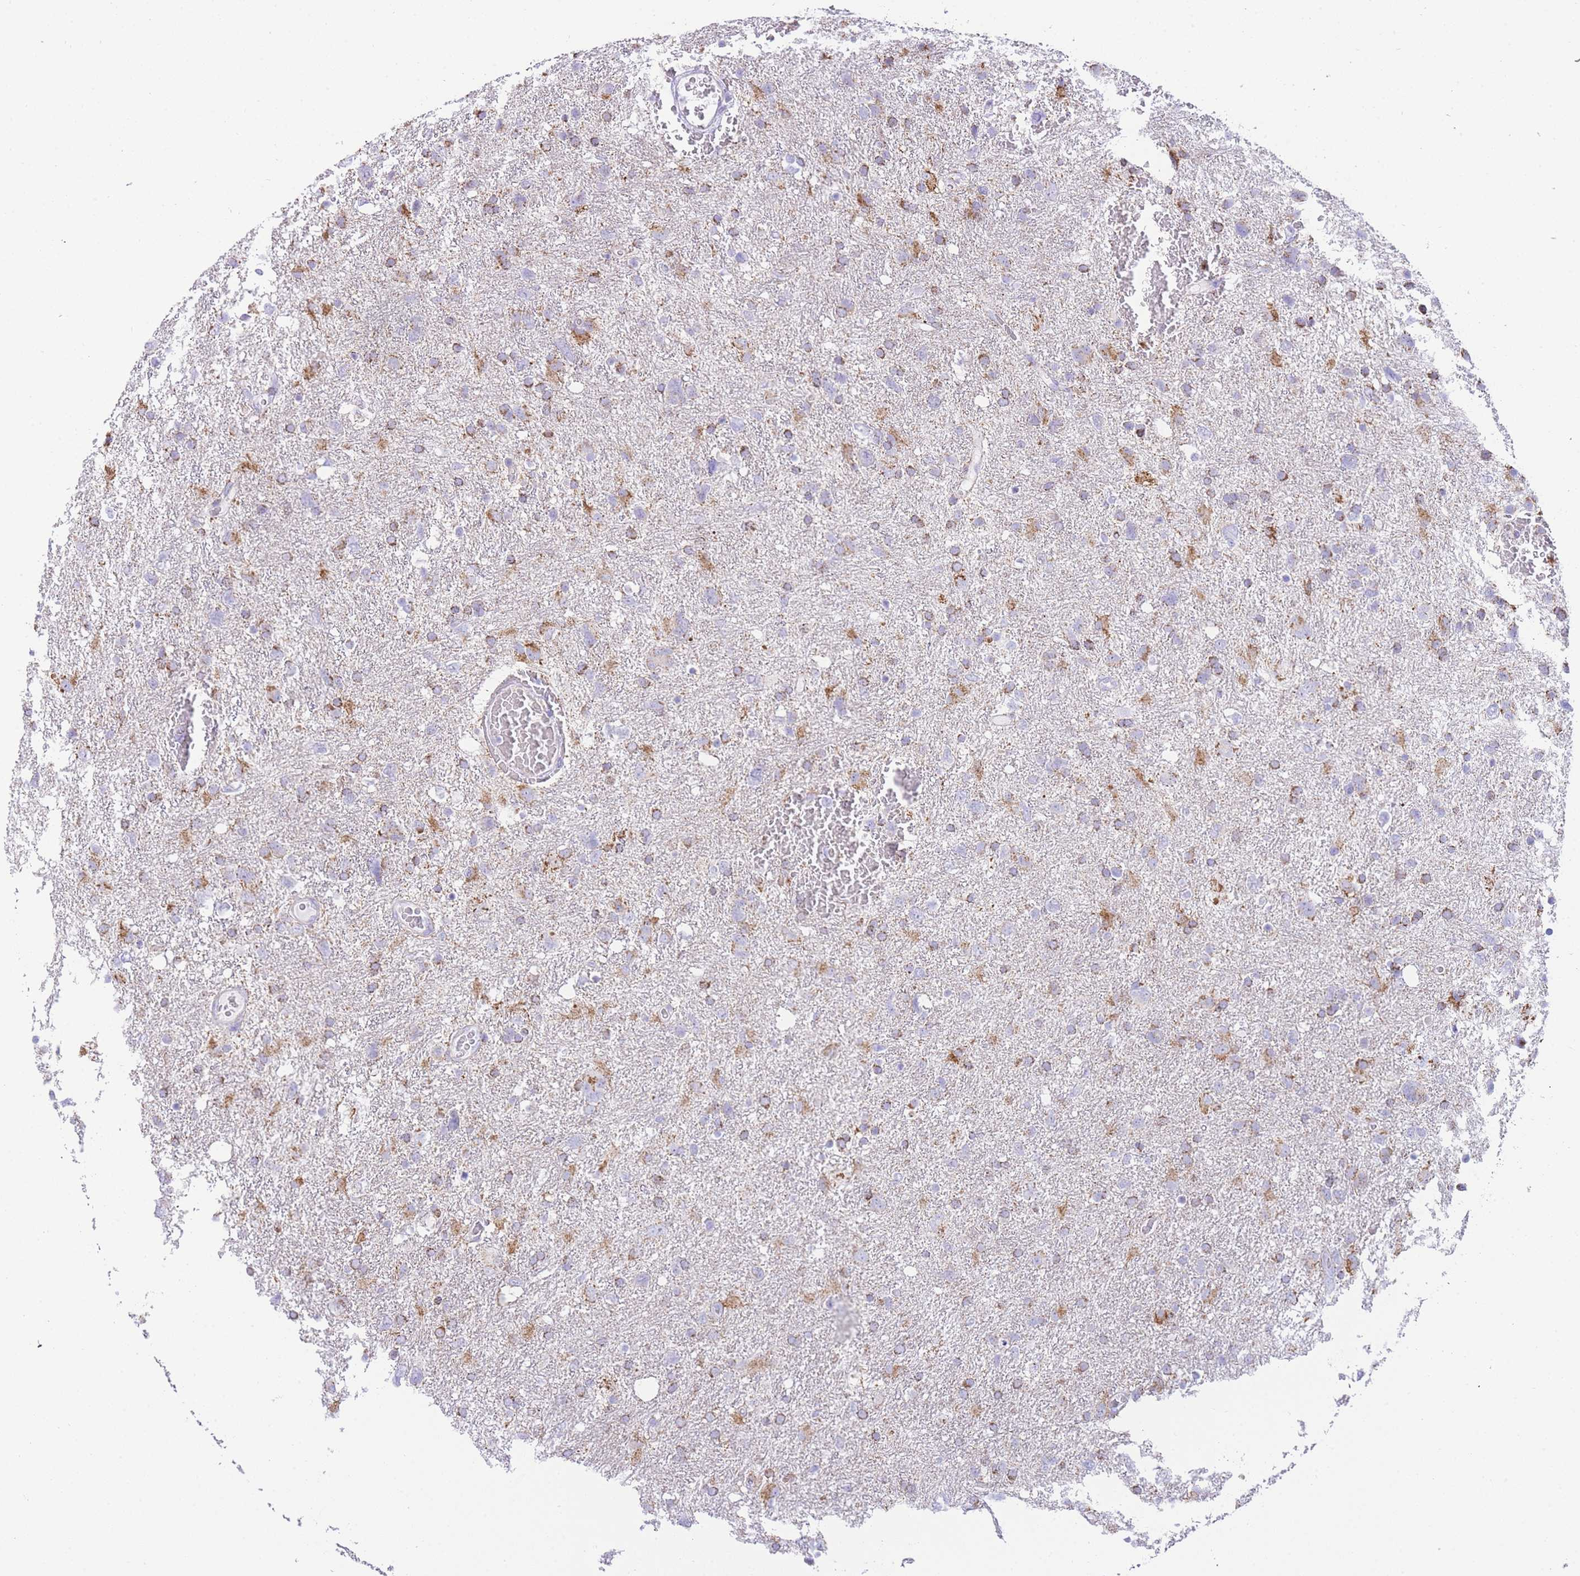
{"staining": {"intensity": "moderate", "quantity": ">75%", "location": "cytoplasmic/membranous"}, "tissue": "glioma", "cell_type": "Tumor cells", "image_type": "cancer", "snomed": [{"axis": "morphology", "description": "Glioma, malignant, High grade"}, {"axis": "topography", "description": "Brain"}], "caption": "This photomicrograph shows IHC staining of malignant glioma (high-grade), with medium moderate cytoplasmic/membranous staining in about >75% of tumor cells.", "gene": "ACSM4", "patient": {"sex": "male", "age": 61}}